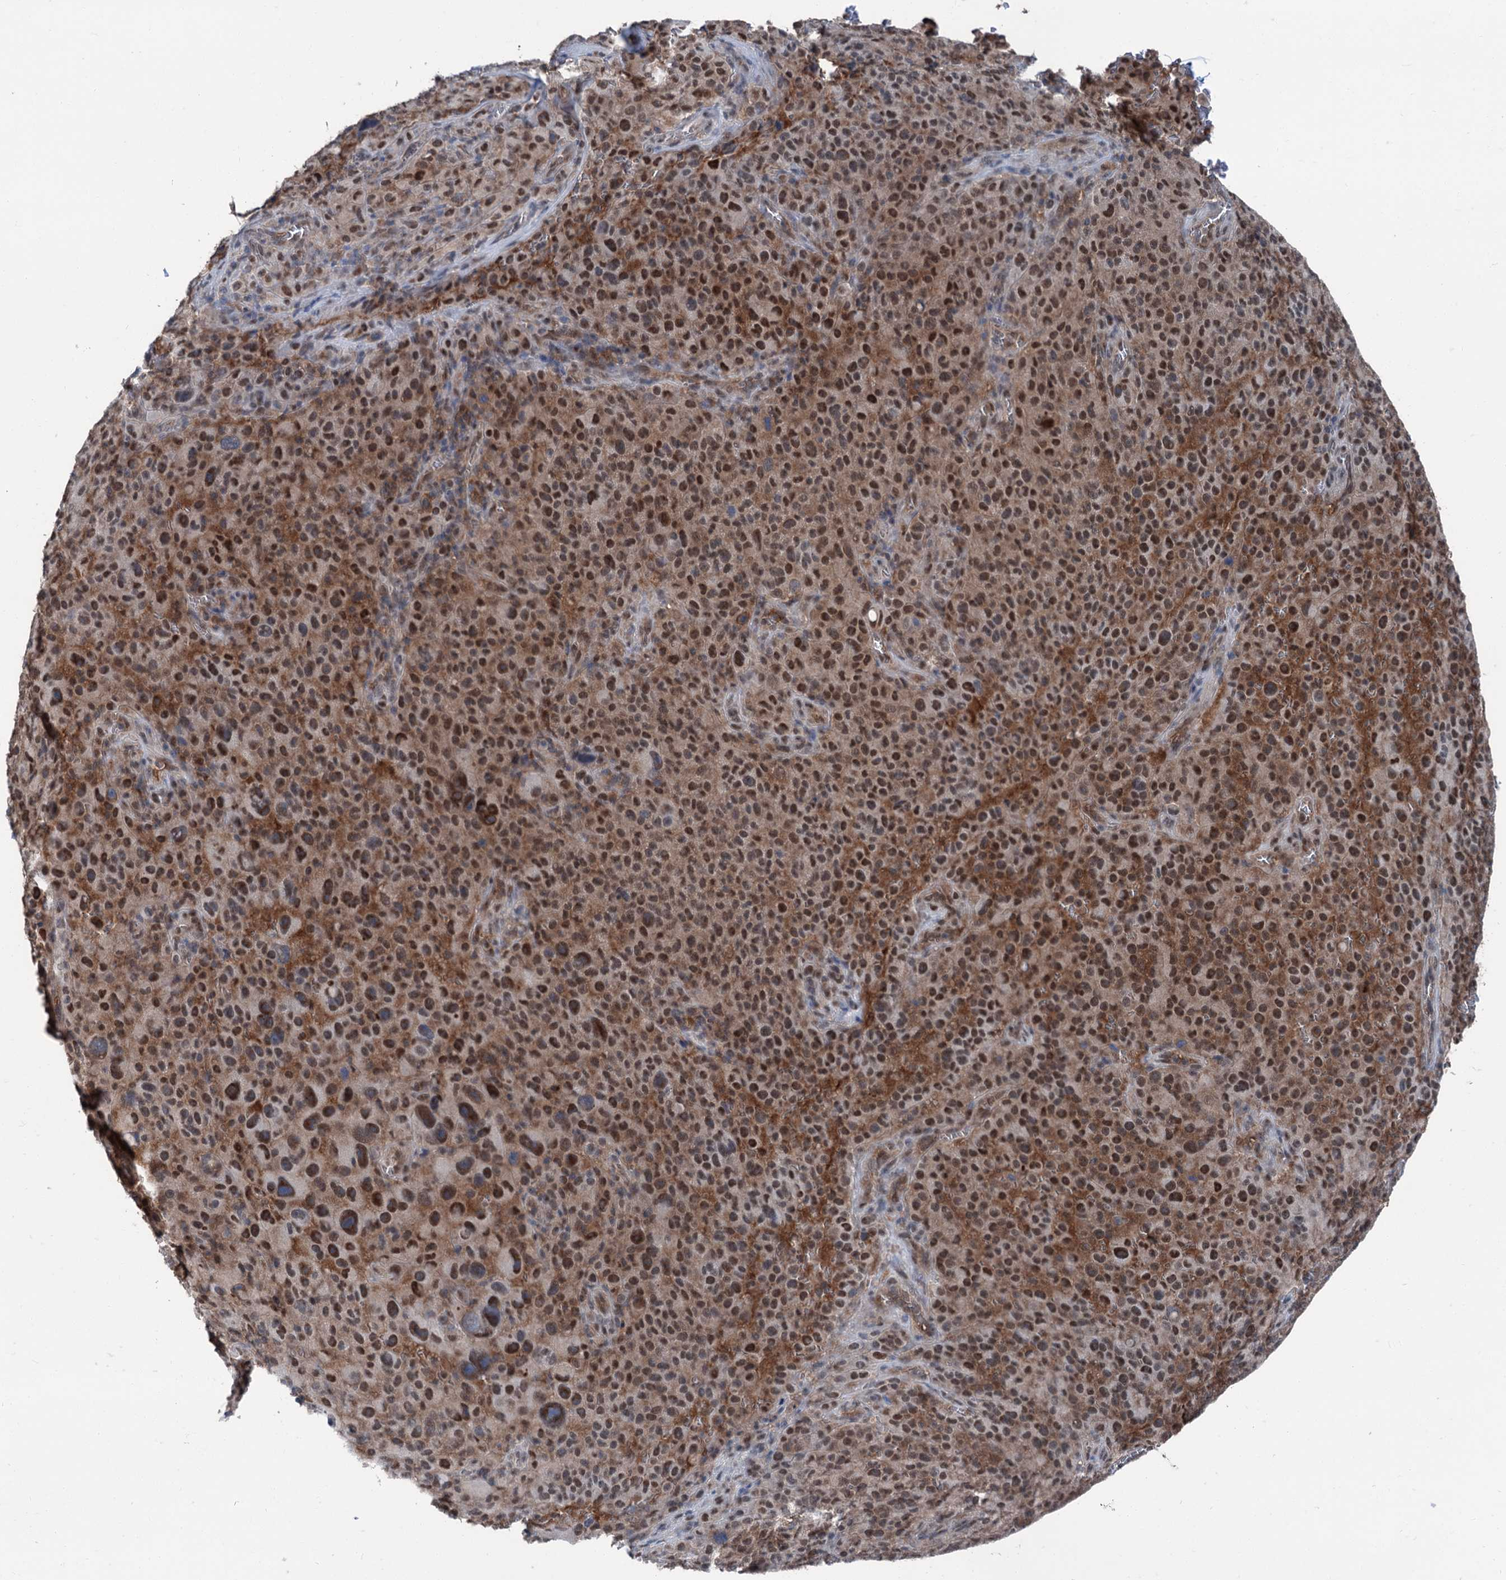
{"staining": {"intensity": "moderate", "quantity": ">75%", "location": "cytoplasmic/membranous,nuclear"}, "tissue": "melanoma", "cell_type": "Tumor cells", "image_type": "cancer", "snomed": [{"axis": "morphology", "description": "Malignant melanoma, NOS"}, {"axis": "topography", "description": "Skin"}], "caption": "There is medium levels of moderate cytoplasmic/membranous and nuclear staining in tumor cells of melanoma, as demonstrated by immunohistochemical staining (brown color).", "gene": "PSMD13", "patient": {"sex": "female", "age": 82}}